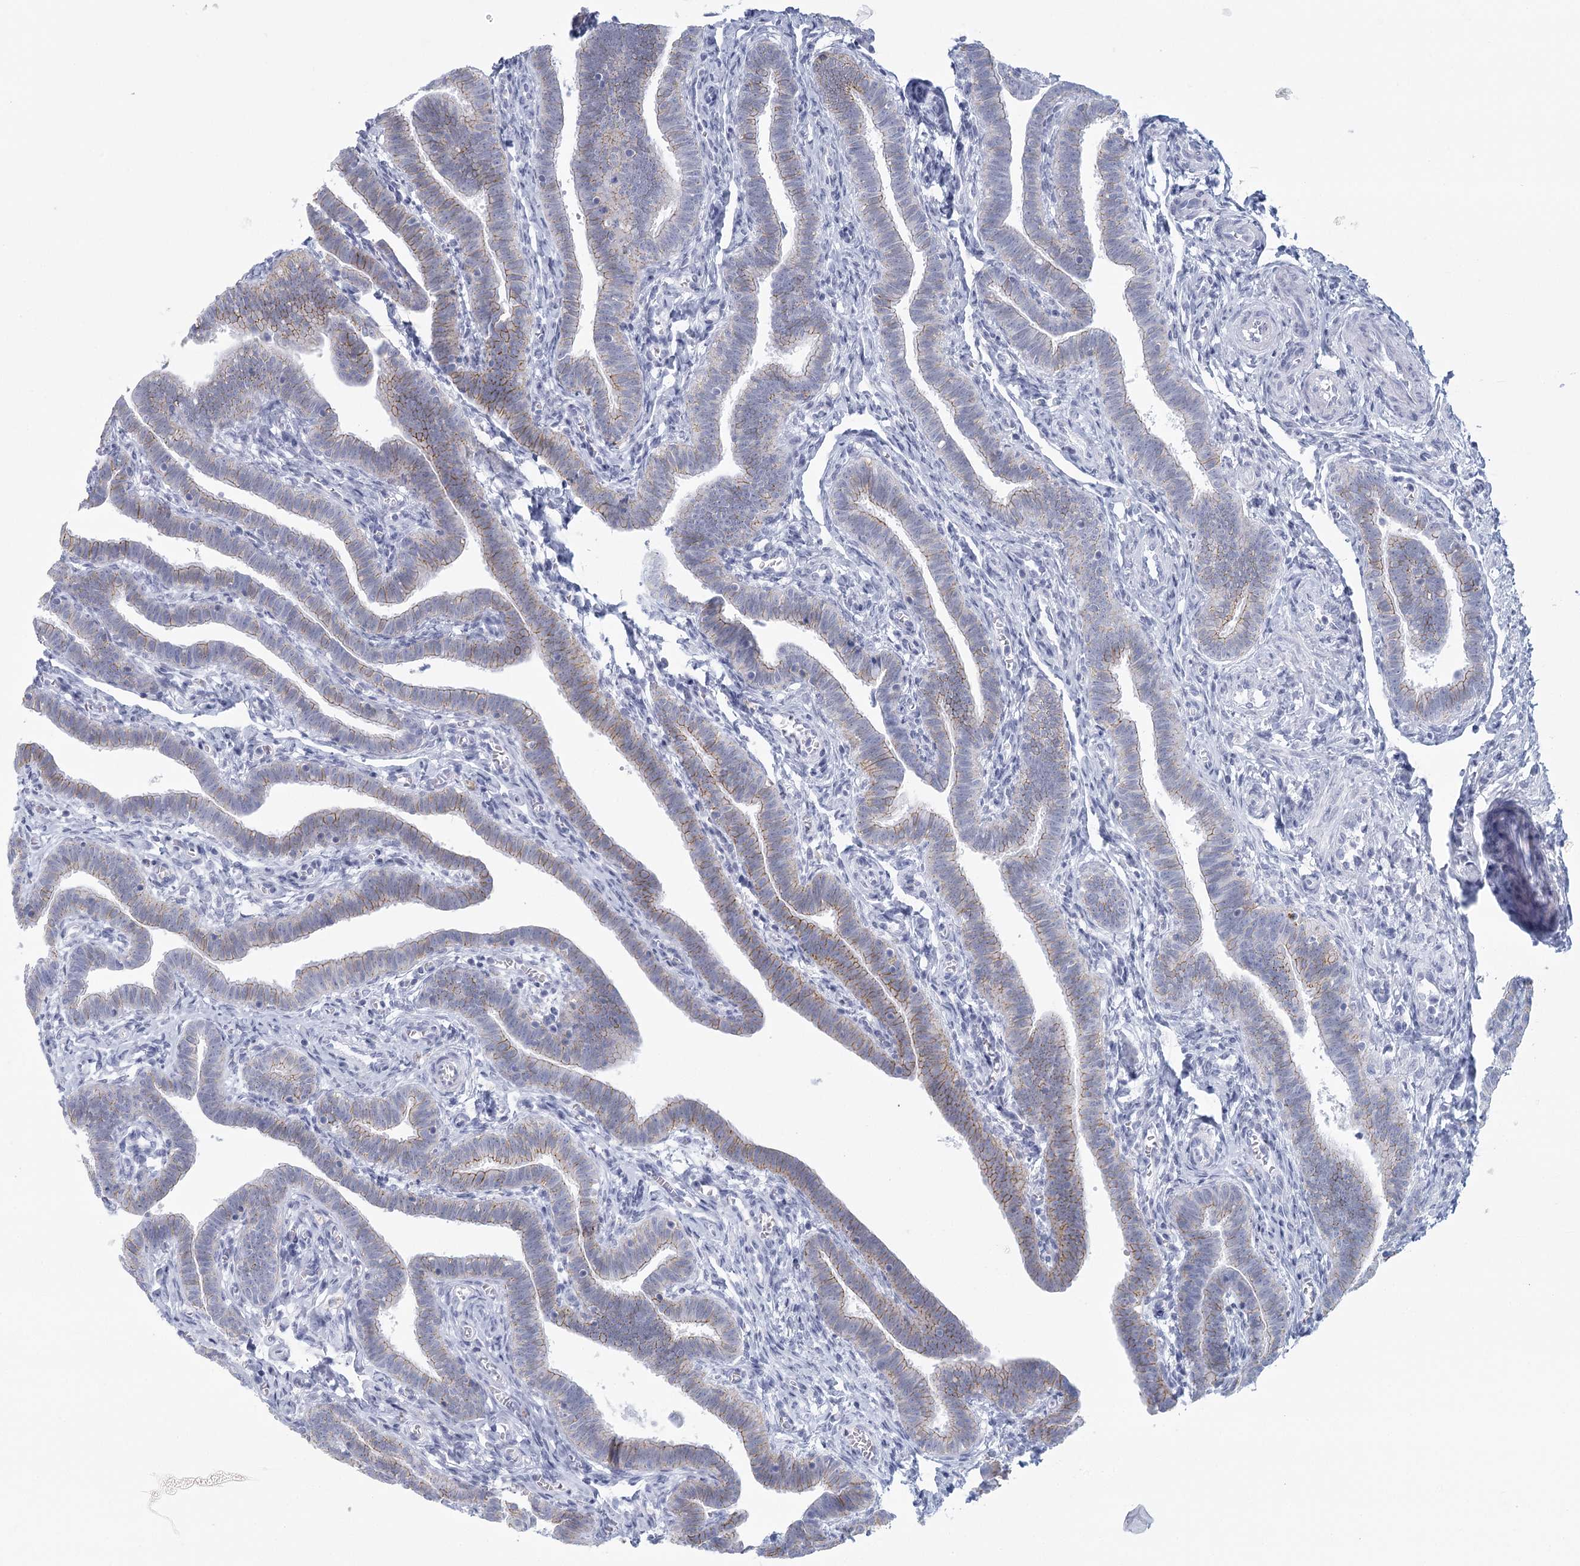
{"staining": {"intensity": "weak", "quantity": "25%-75%", "location": "cytoplasmic/membranous"}, "tissue": "fallopian tube", "cell_type": "Glandular cells", "image_type": "normal", "snomed": [{"axis": "morphology", "description": "Normal tissue, NOS"}, {"axis": "topography", "description": "Fallopian tube"}], "caption": "Human fallopian tube stained for a protein (brown) shows weak cytoplasmic/membranous positive positivity in approximately 25%-75% of glandular cells.", "gene": "WNT8B", "patient": {"sex": "female", "age": 36}}